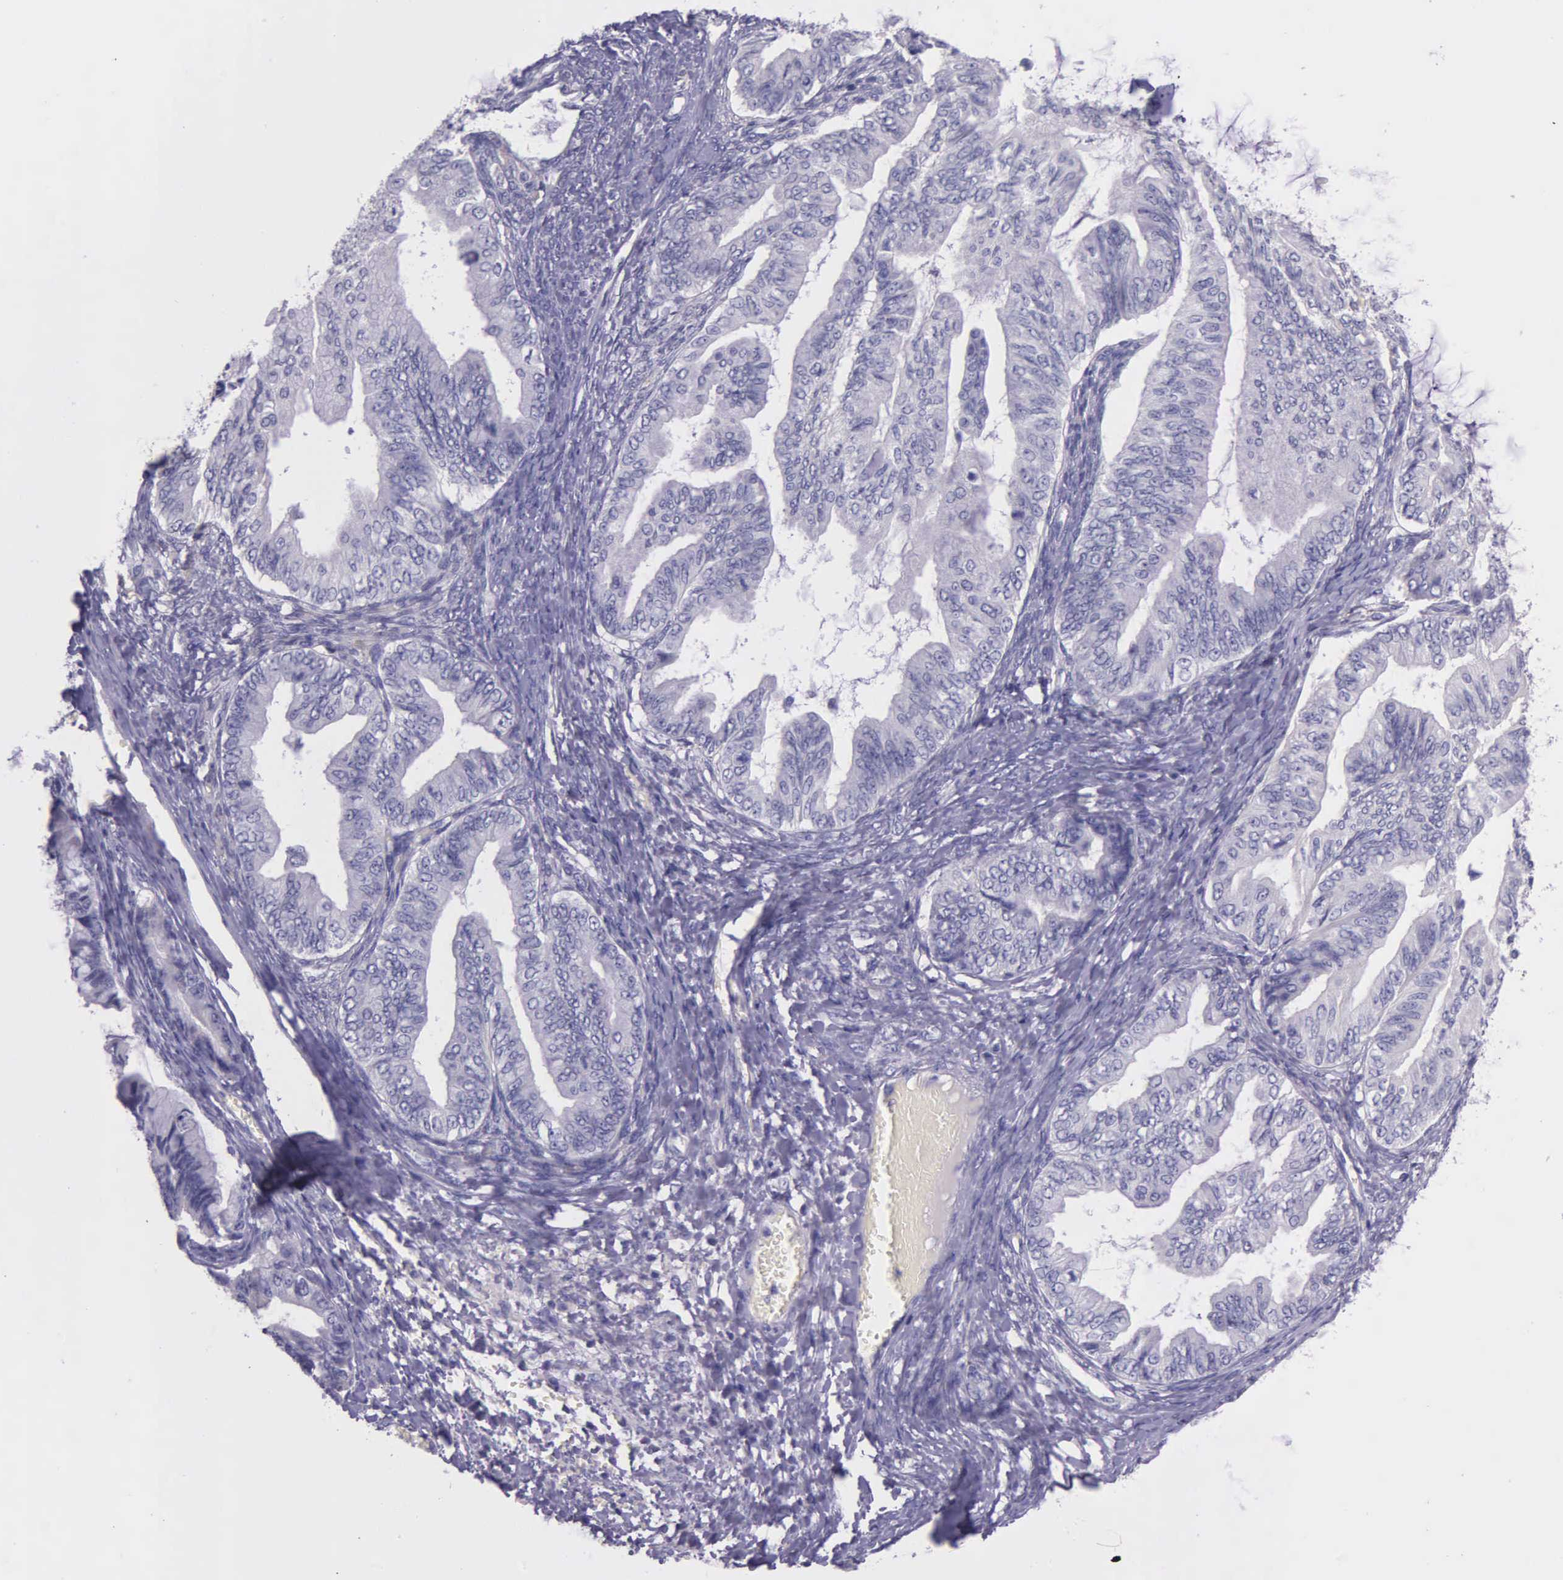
{"staining": {"intensity": "negative", "quantity": "none", "location": "none"}, "tissue": "ovarian cancer", "cell_type": "Tumor cells", "image_type": "cancer", "snomed": [{"axis": "morphology", "description": "Cystadenocarcinoma, mucinous, NOS"}, {"axis": "topography", "description": "Ovary"}], "caption": "High power microscopy micrograph of an IHC micrograph of ovarian mucinous cystadenocarcinoma, revealing no significant positivity in tumor cells.", "gene": "THSD7A", "patient": {"sex": "female", "age": 36}}